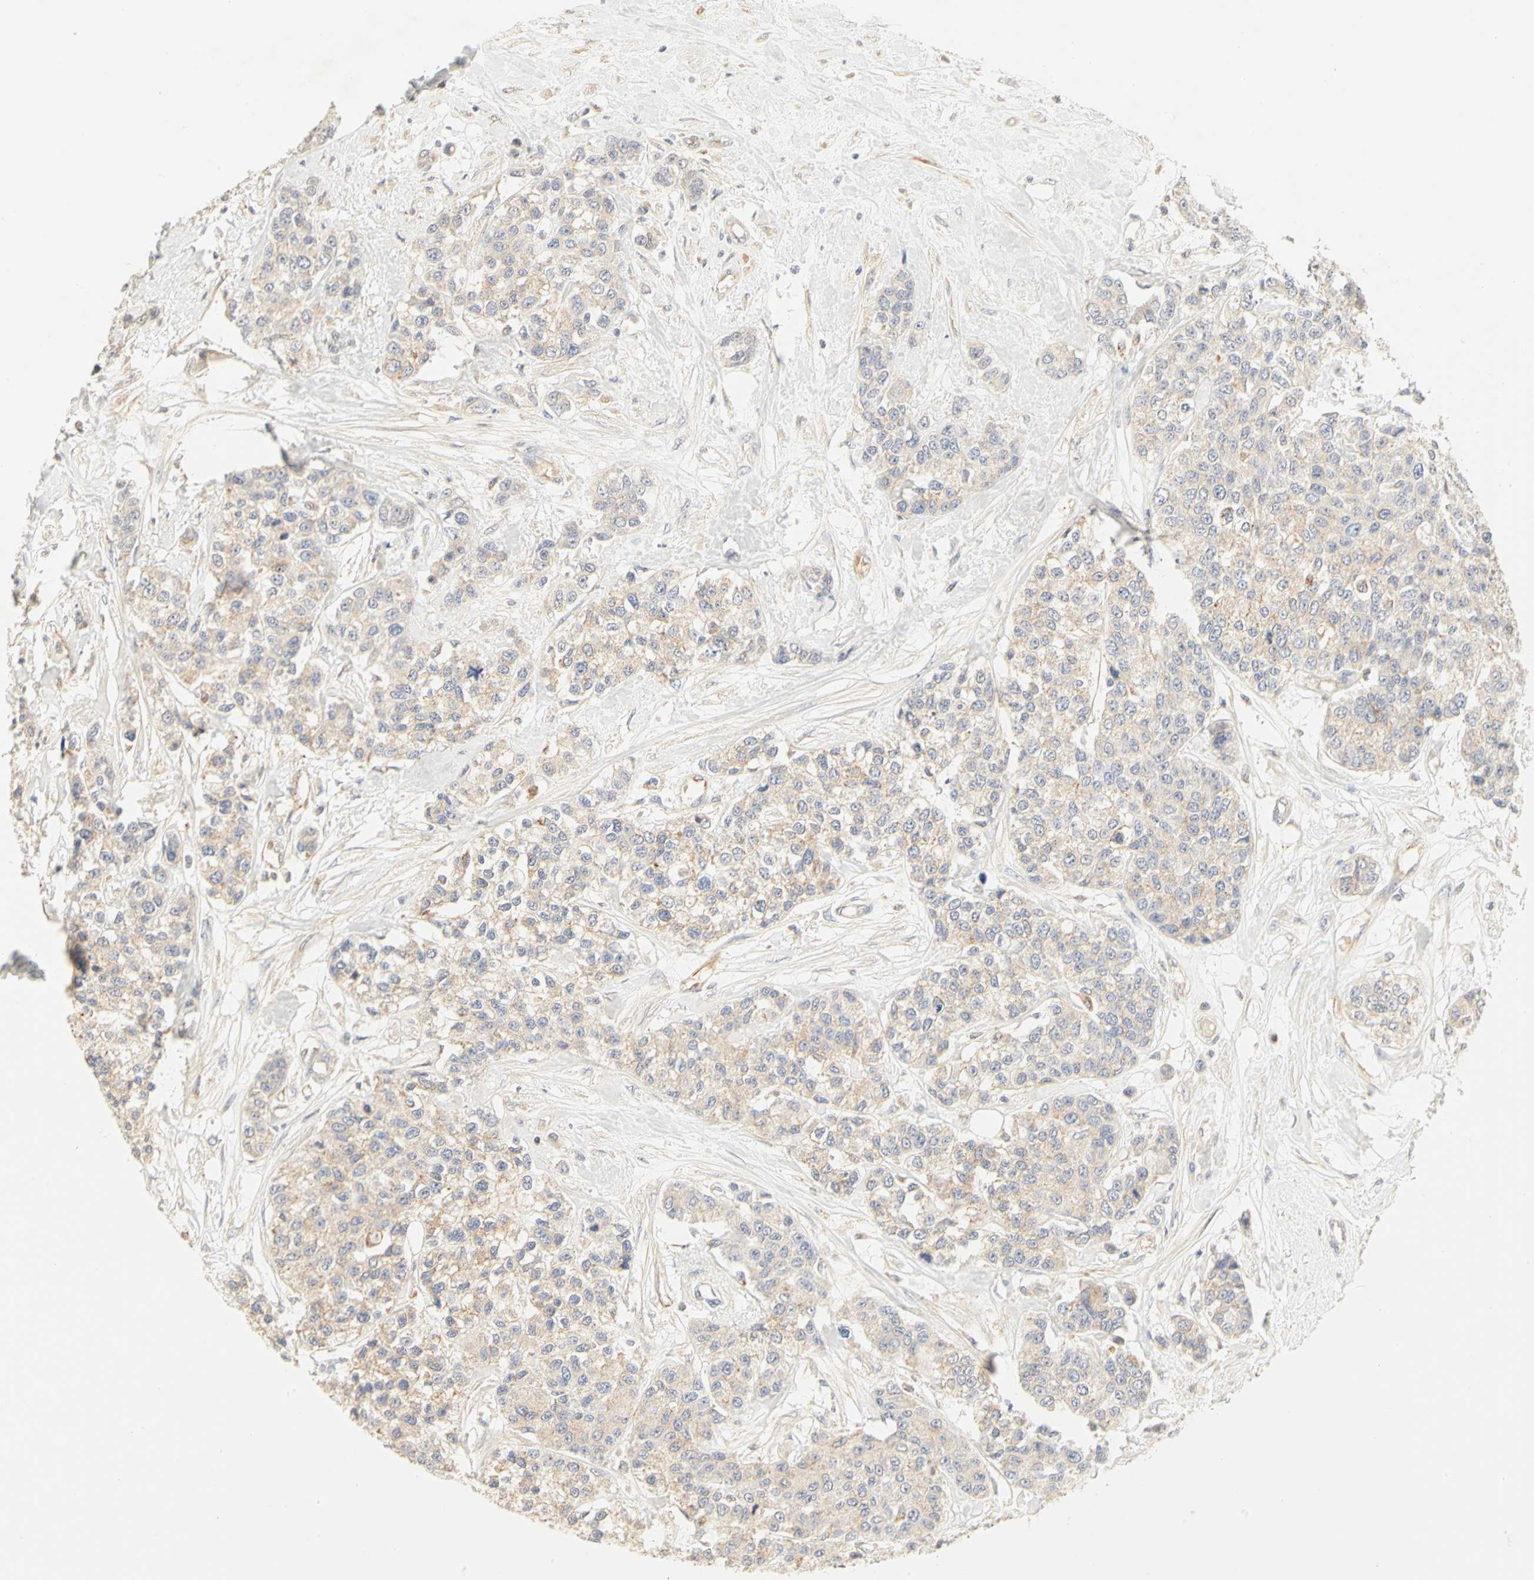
{"staining": {"intensity": "weak", "quantity": ">75%", "location": "cytoplasmic/membranous"}, "tissue": "breast cancer", "cell_type": "Tumor cells", "image_type": "cancer", "snomed": [{"axis": "morphology", "description": "Duct carcinoma"}, {"axis": "topography", "description": "Breast"}], "caption": "An image showing weak cytoplasmic/membranous positivity in about >75% of tumor cells in breast cancer (invasive ductal carcinoma), as visualized by brown immunohistochemical staining.", "gene": "GNRH2", "patient": {"sex": "female", "age": 51}}